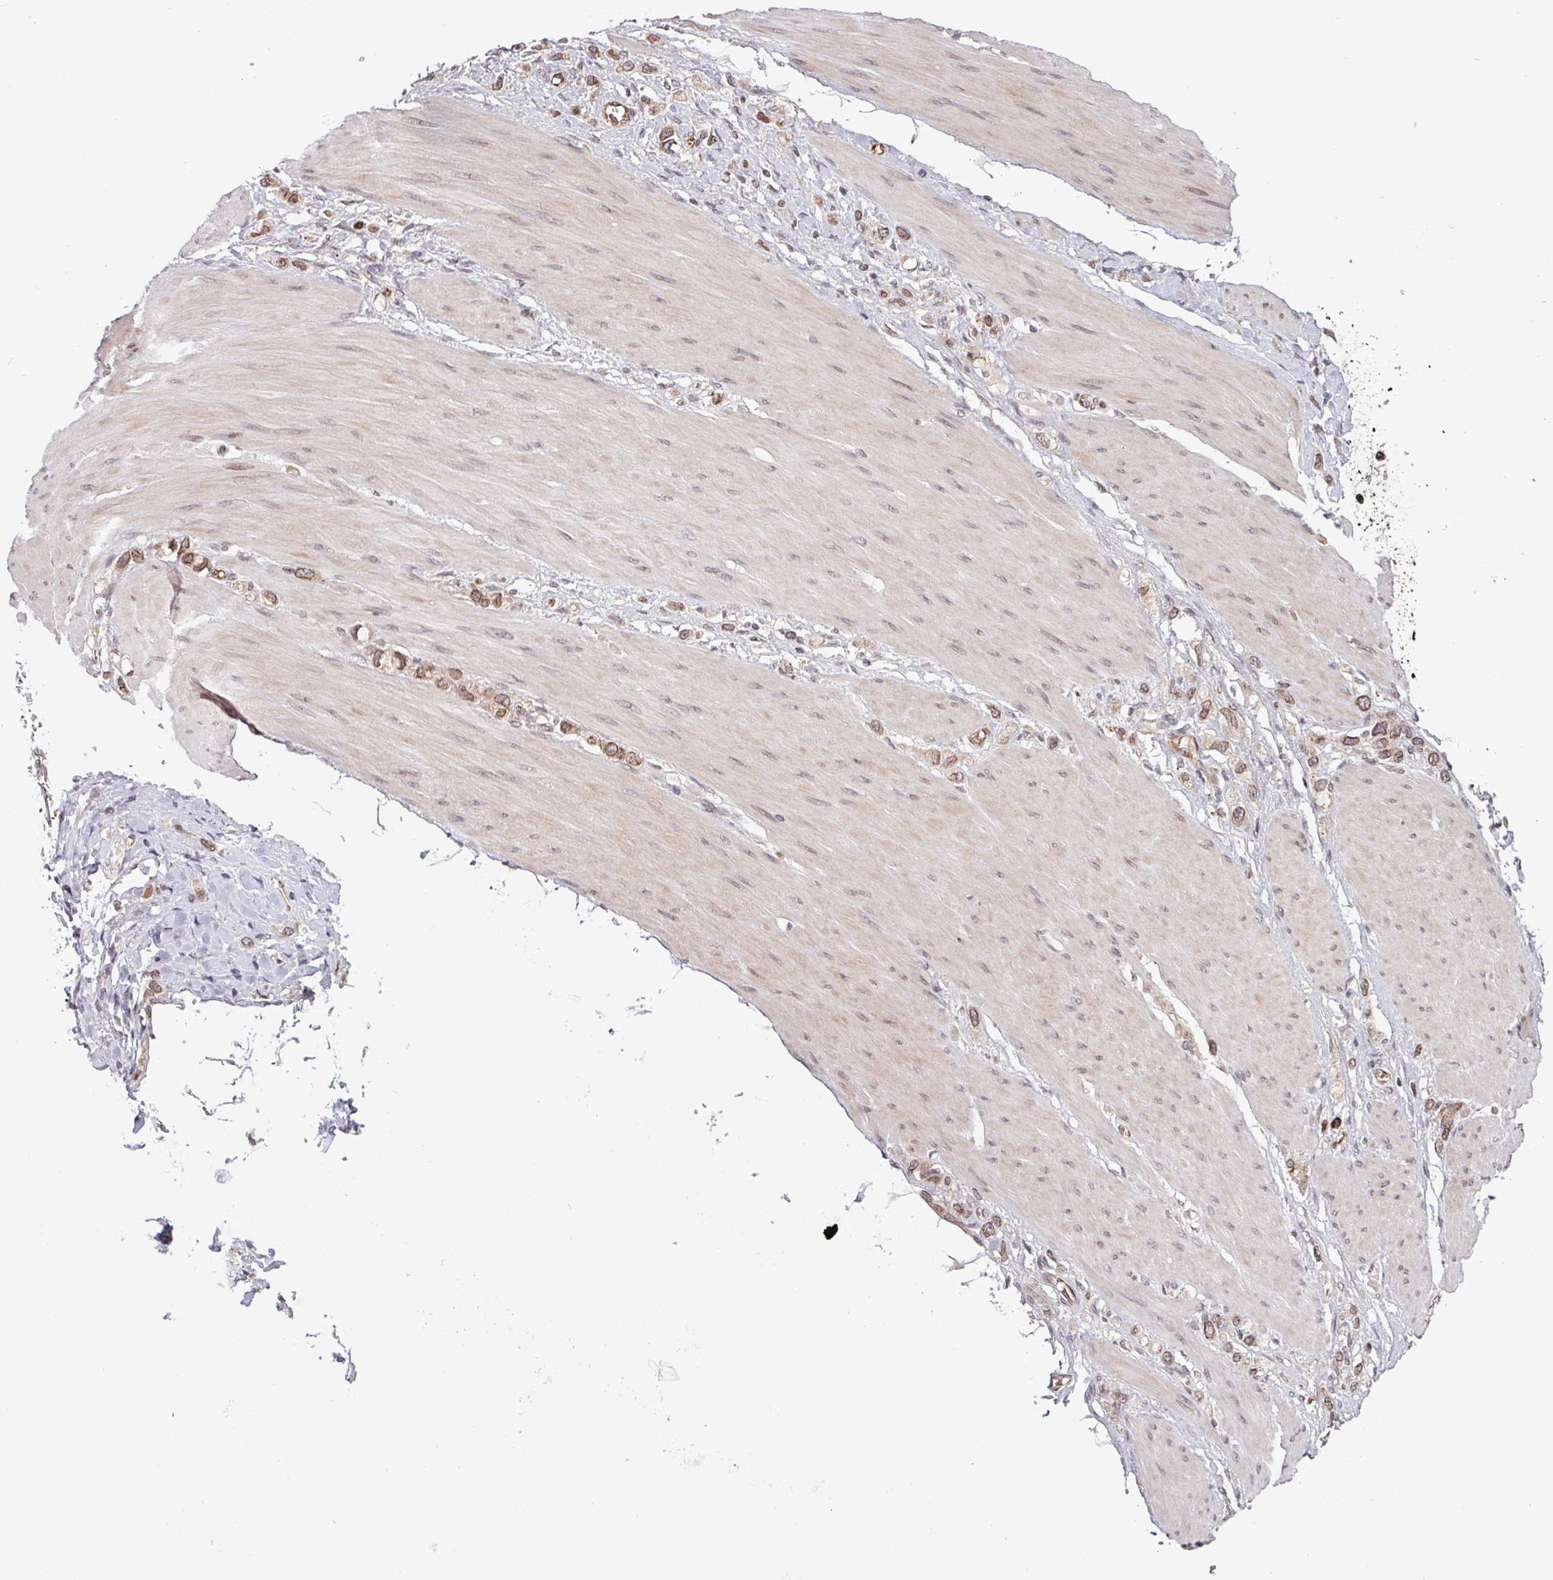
{"staining": {"intensity": "weak", "quantity": "25%-75%", "location": "nuclear"}, "tissue": "stomach cancer", "cell_type": "Tumor cells", "image_type": "cancer", "snomed": [{"axis": "morphology", "description": "Adenocarcinoma, NOS"}, {"axis": "topography", "description": "Stomach"}], "caption": "Brown immunohistochemical staining in human adenocarcinoma (stomach) exhibits weak nuclear staining in approximately 25%-75% of tumor cells.", "gene": "RBM4B", "patient": {"sex": "female", "age": 65}}